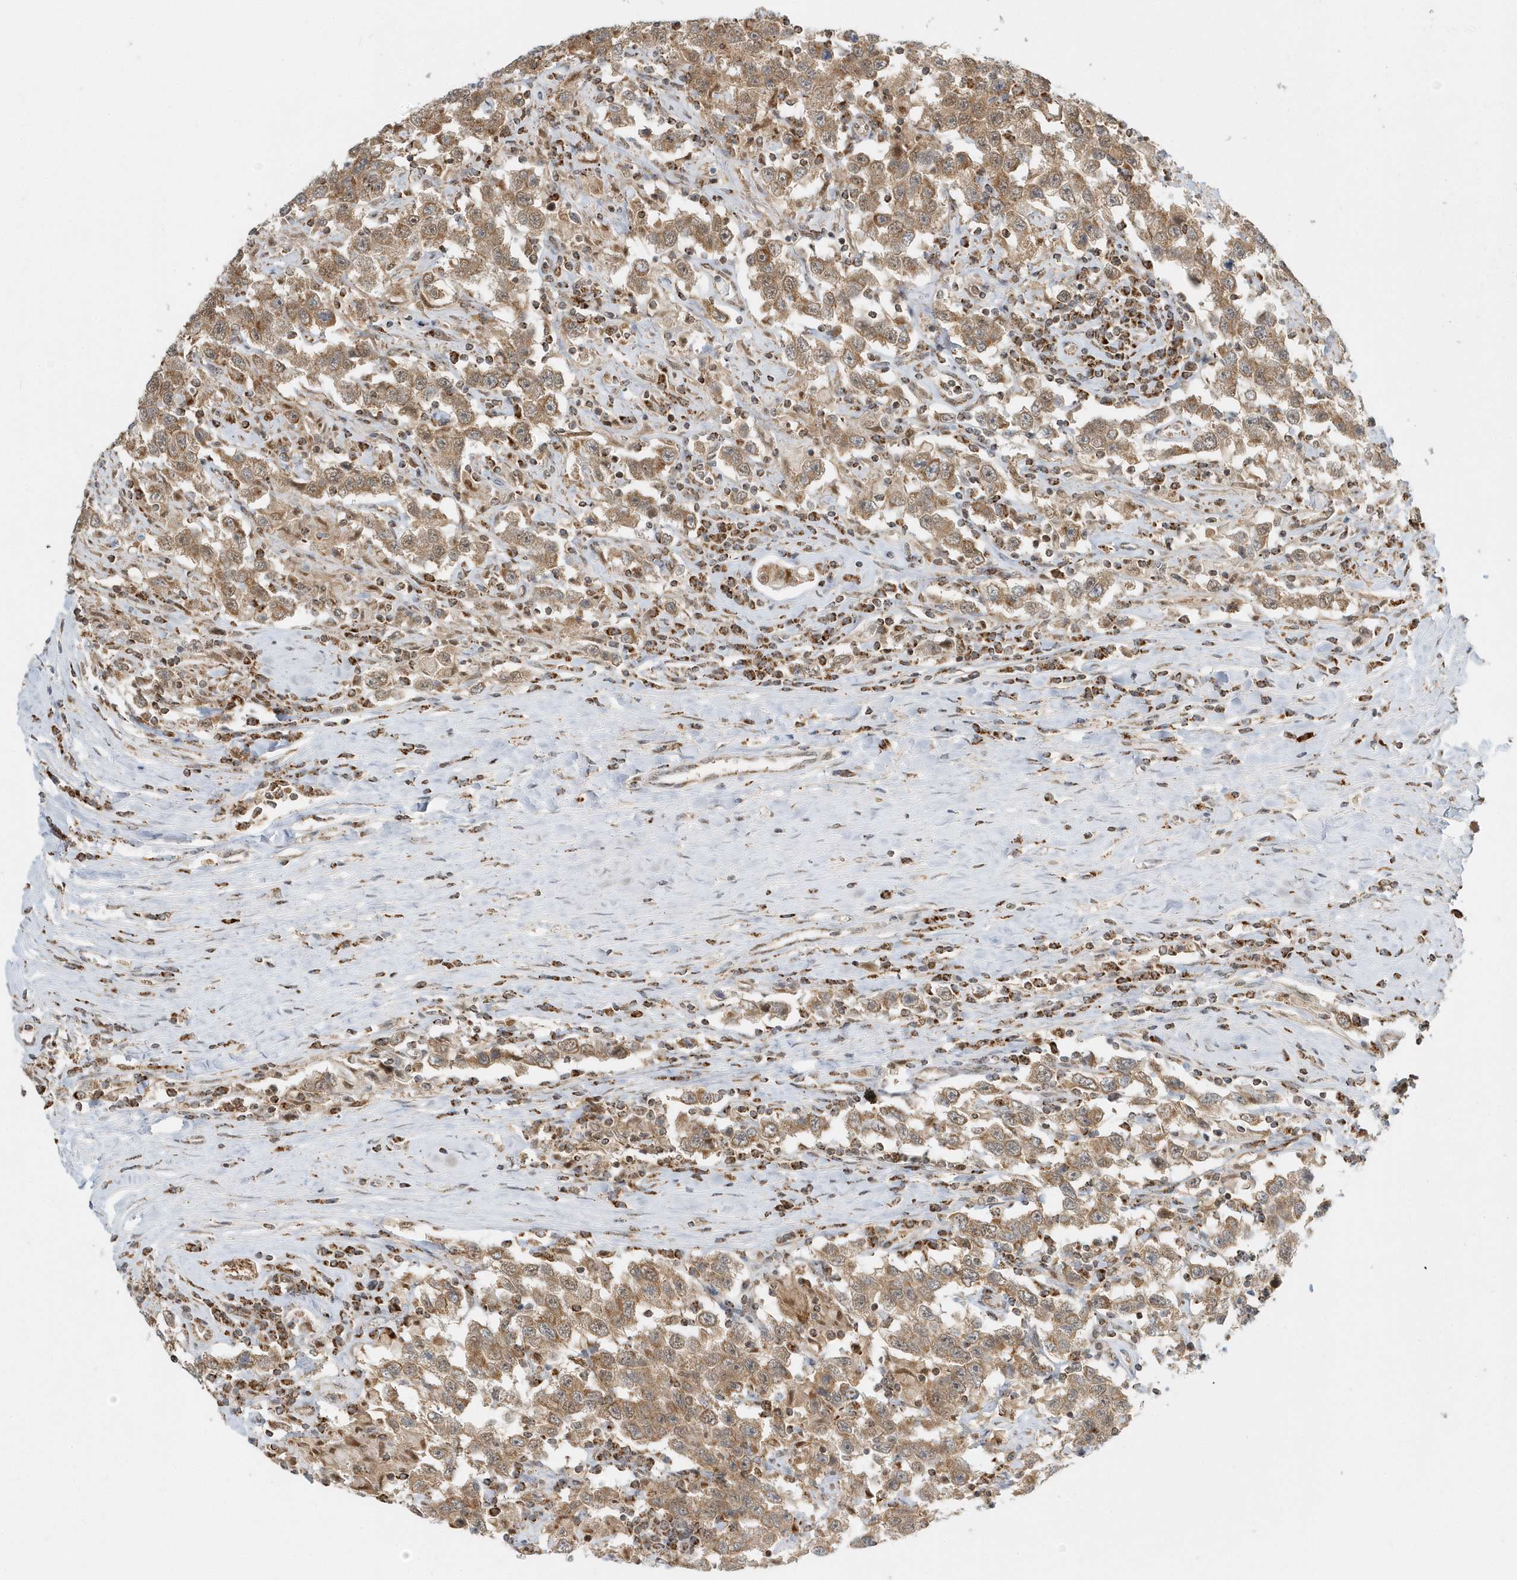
{"staining": {"intensity": "moderate", "quantity": ">75%", "location": "cytoplasmic/membranous,nuclear"}, "tissue": "testis cancer", "cell_type": "Tumor cells", "image_type": "cancer", "snomed": [{"axis": "morphology", "description": "Seminoma, NOS"}, {"axis": "topography", "description": "Testis"}], "caption": "Human seminoma (testis) stained with a protein marker displays moderate staining in tumor cells.", "gene": "PSMD6", "patient": {"sex": "male", "age": 41}}